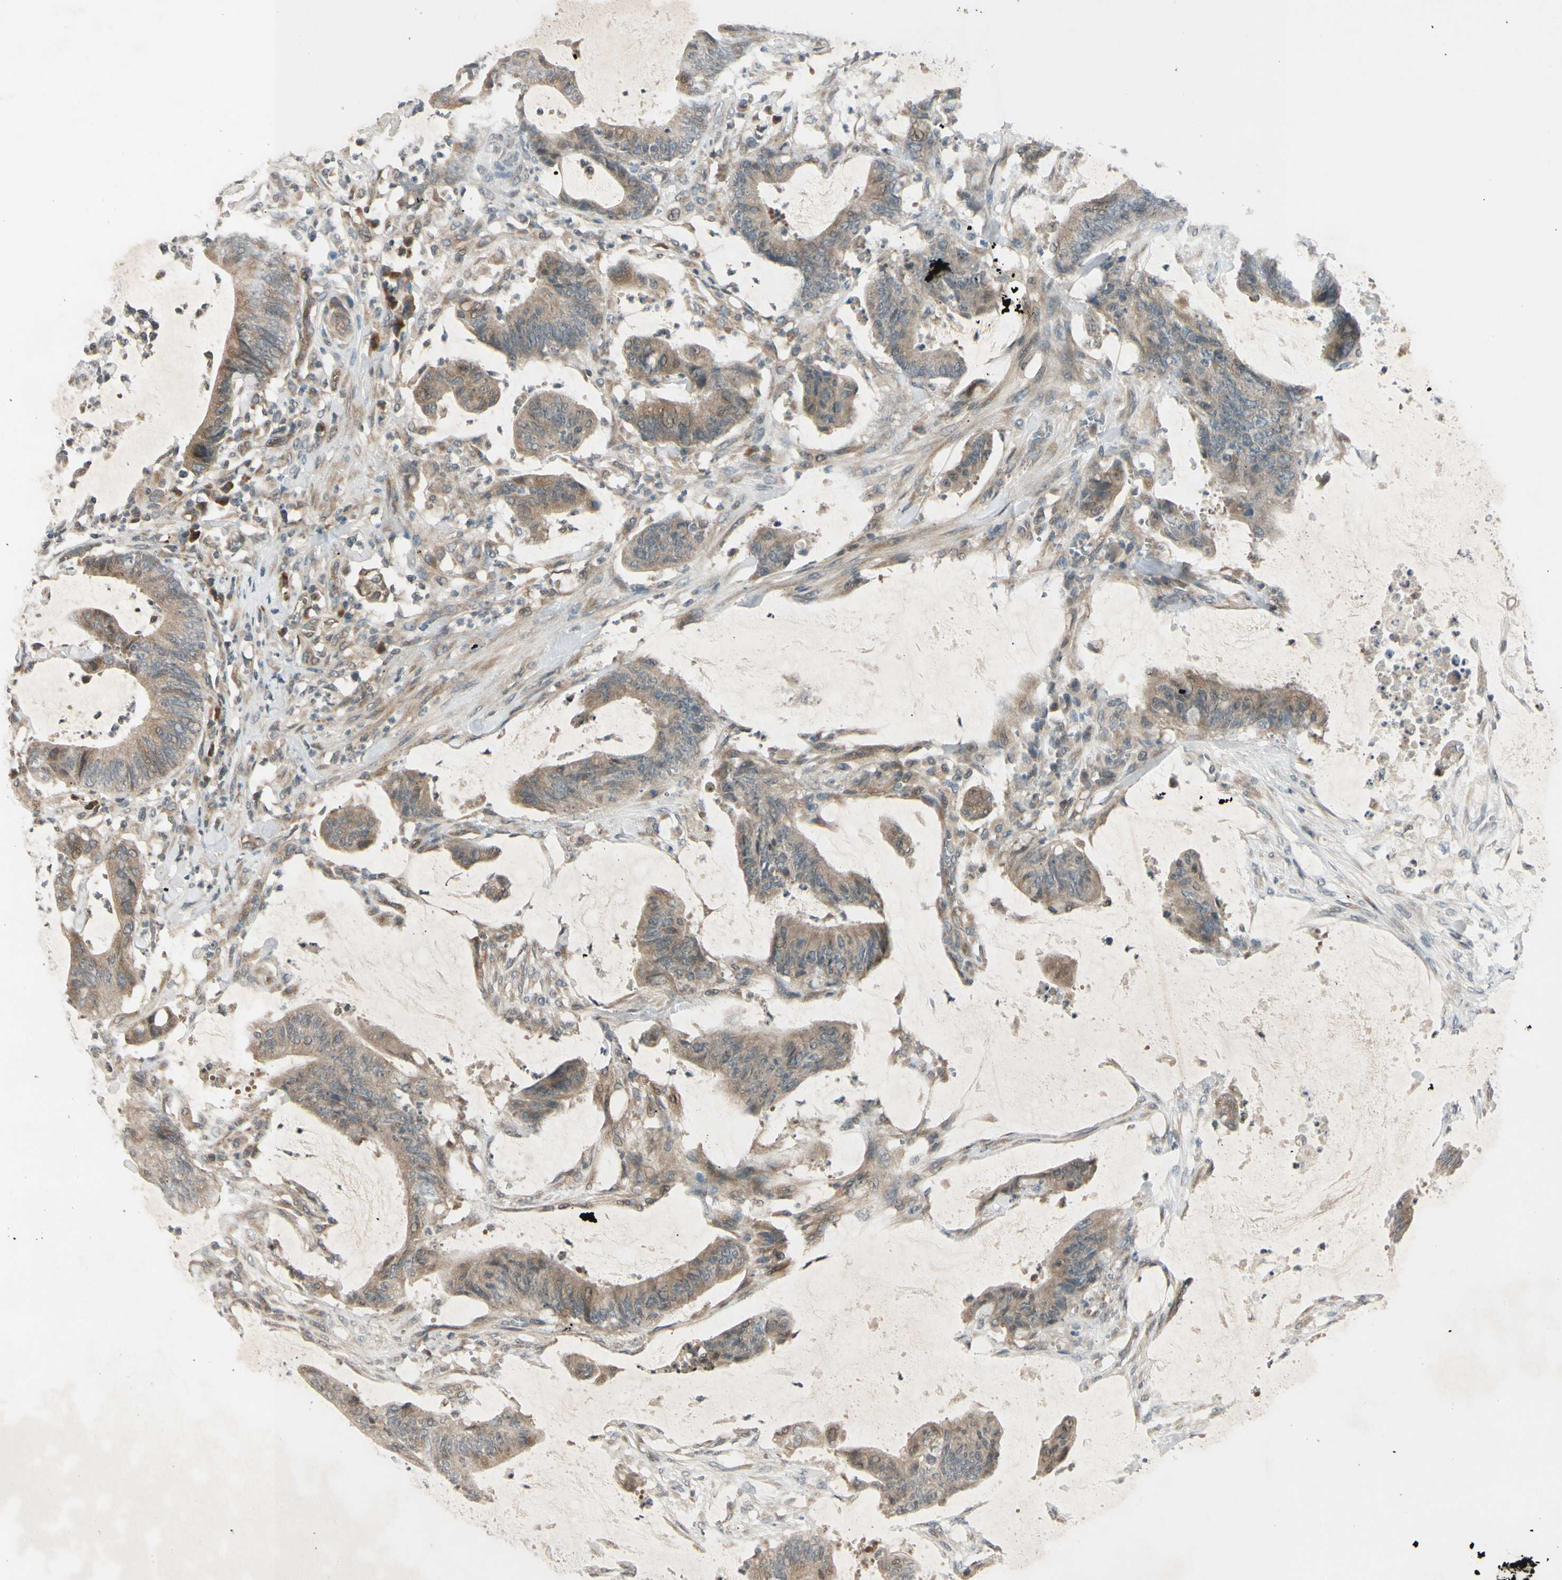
{"staining": {"intensity": "weak", "quantity": ">75%", "location": "cytoplasmic/membranous"}, "tissue": "colorectal cancer", "cell_type": "Tumor cells", "image_type": "cancer", "snomed": [{"axis": "morphology", "description": "Adenocarcinoma, NOS"}, {"axis": "topography", "description": "Rectum"}], "caption": "Immunohistochemical staining of human adenocarcinoma (colorectal) displays weak cytoplasmic/membranous protein staining in about >75% of tumor cells. (DAB IHC with brightfield microscopy, high magnification).", "gene": "FGF10", "patient": {"sex": "female", "age": 66}}